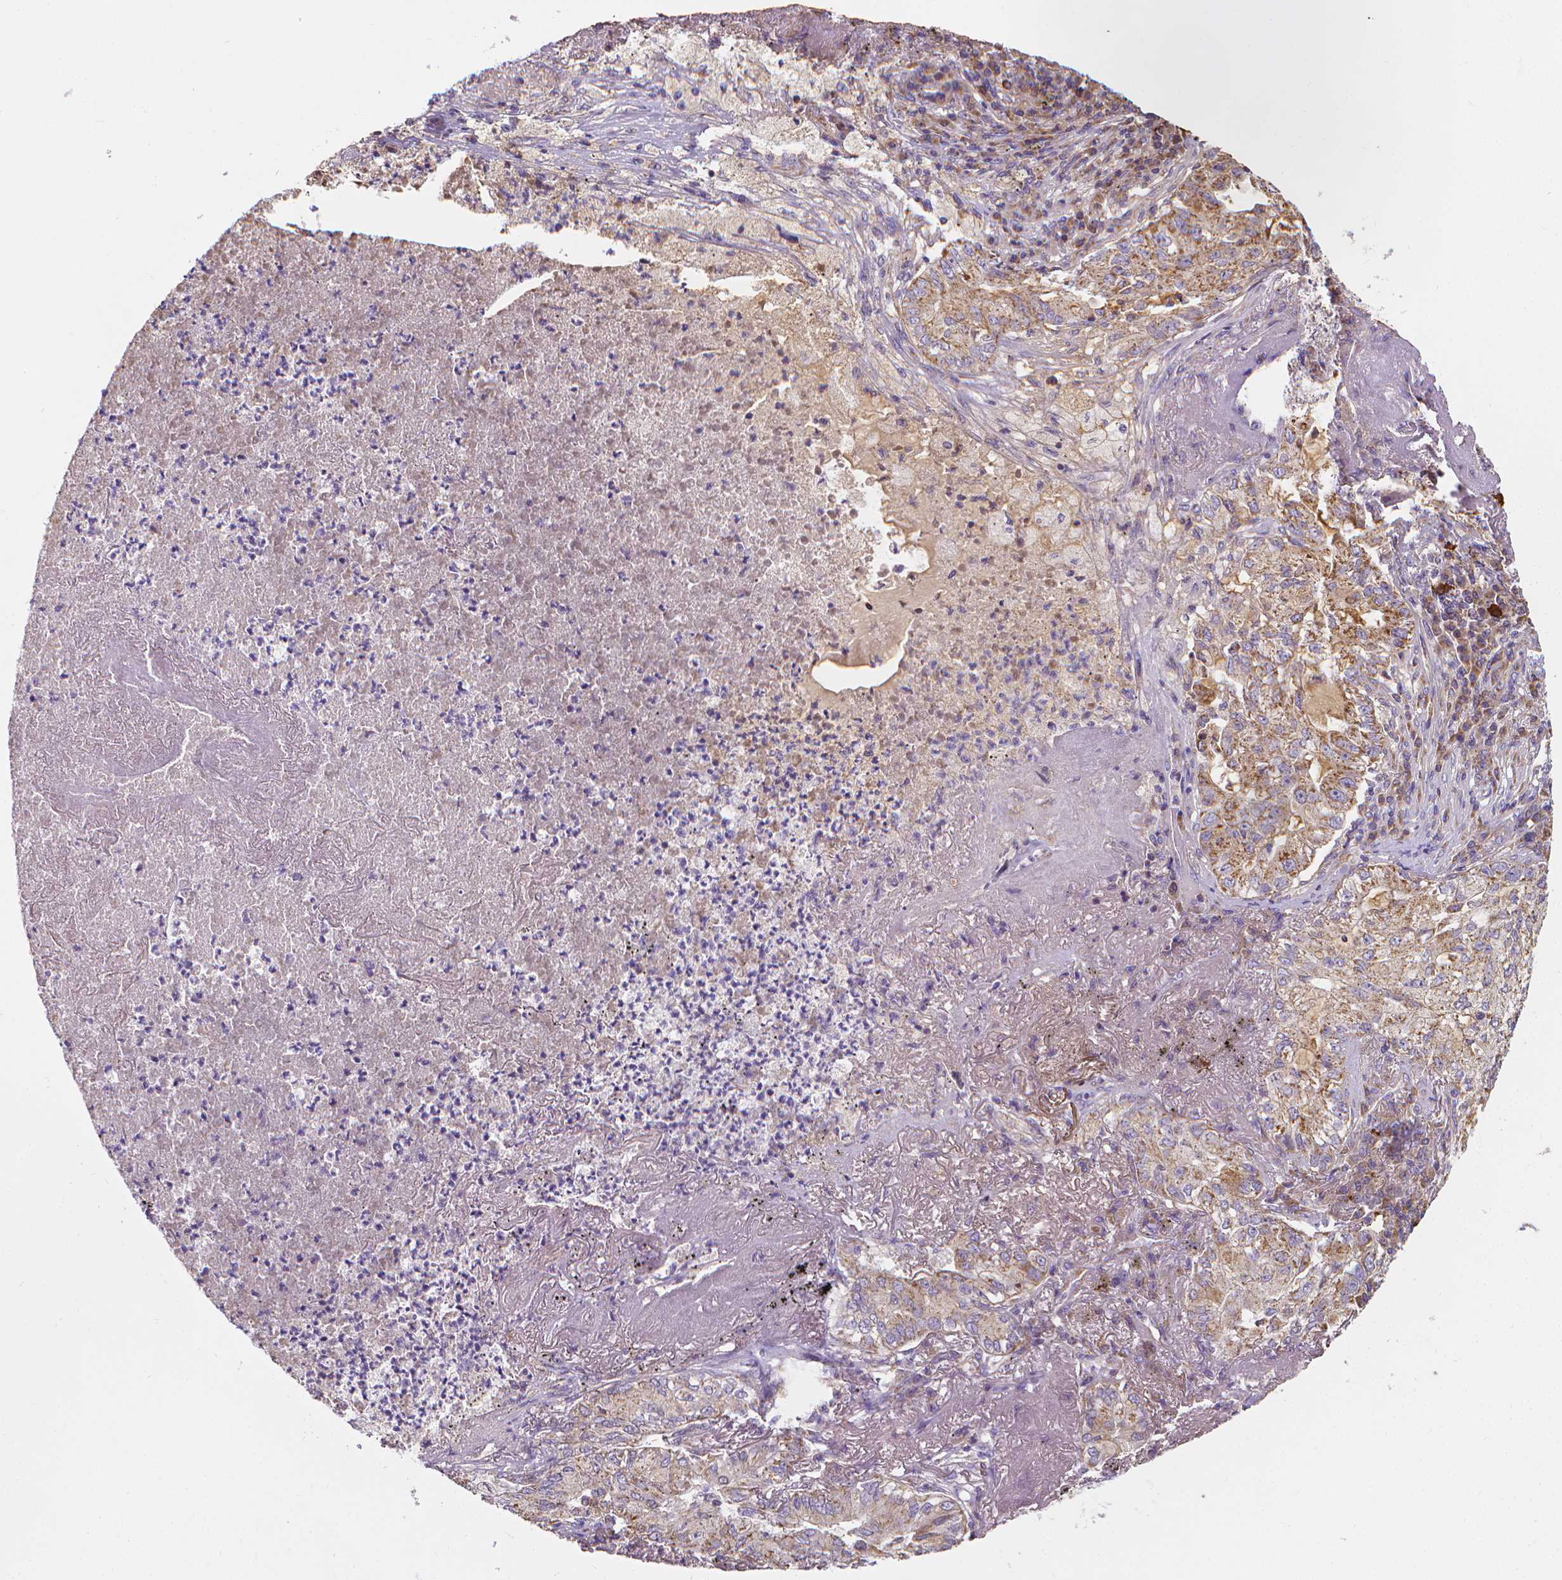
{"staining": {"intensity": "moderate", "quantity": ">75%", "location": "cytoplasmic/membranous"}, "tissue": "lung cancer", "cell_type": "Tumor cells", "image_type": "cancer", "snomed": [{"axis": "morphology", "description": "Adenocarcinoma, NOS"}, {"axis": "topography", "description": "Lung"}], "caption": "DAB immunohistochemical staining of adenocarcinoma (lung) reveals moderate cytoplasmic/membranous protein staining in approximately >75% of tumor cells. (brown staining indicates protein expression, while blue staining denotes nuclei).", "gene": "SNCAIP", "patient": {"sex": "female", "age": 73}}